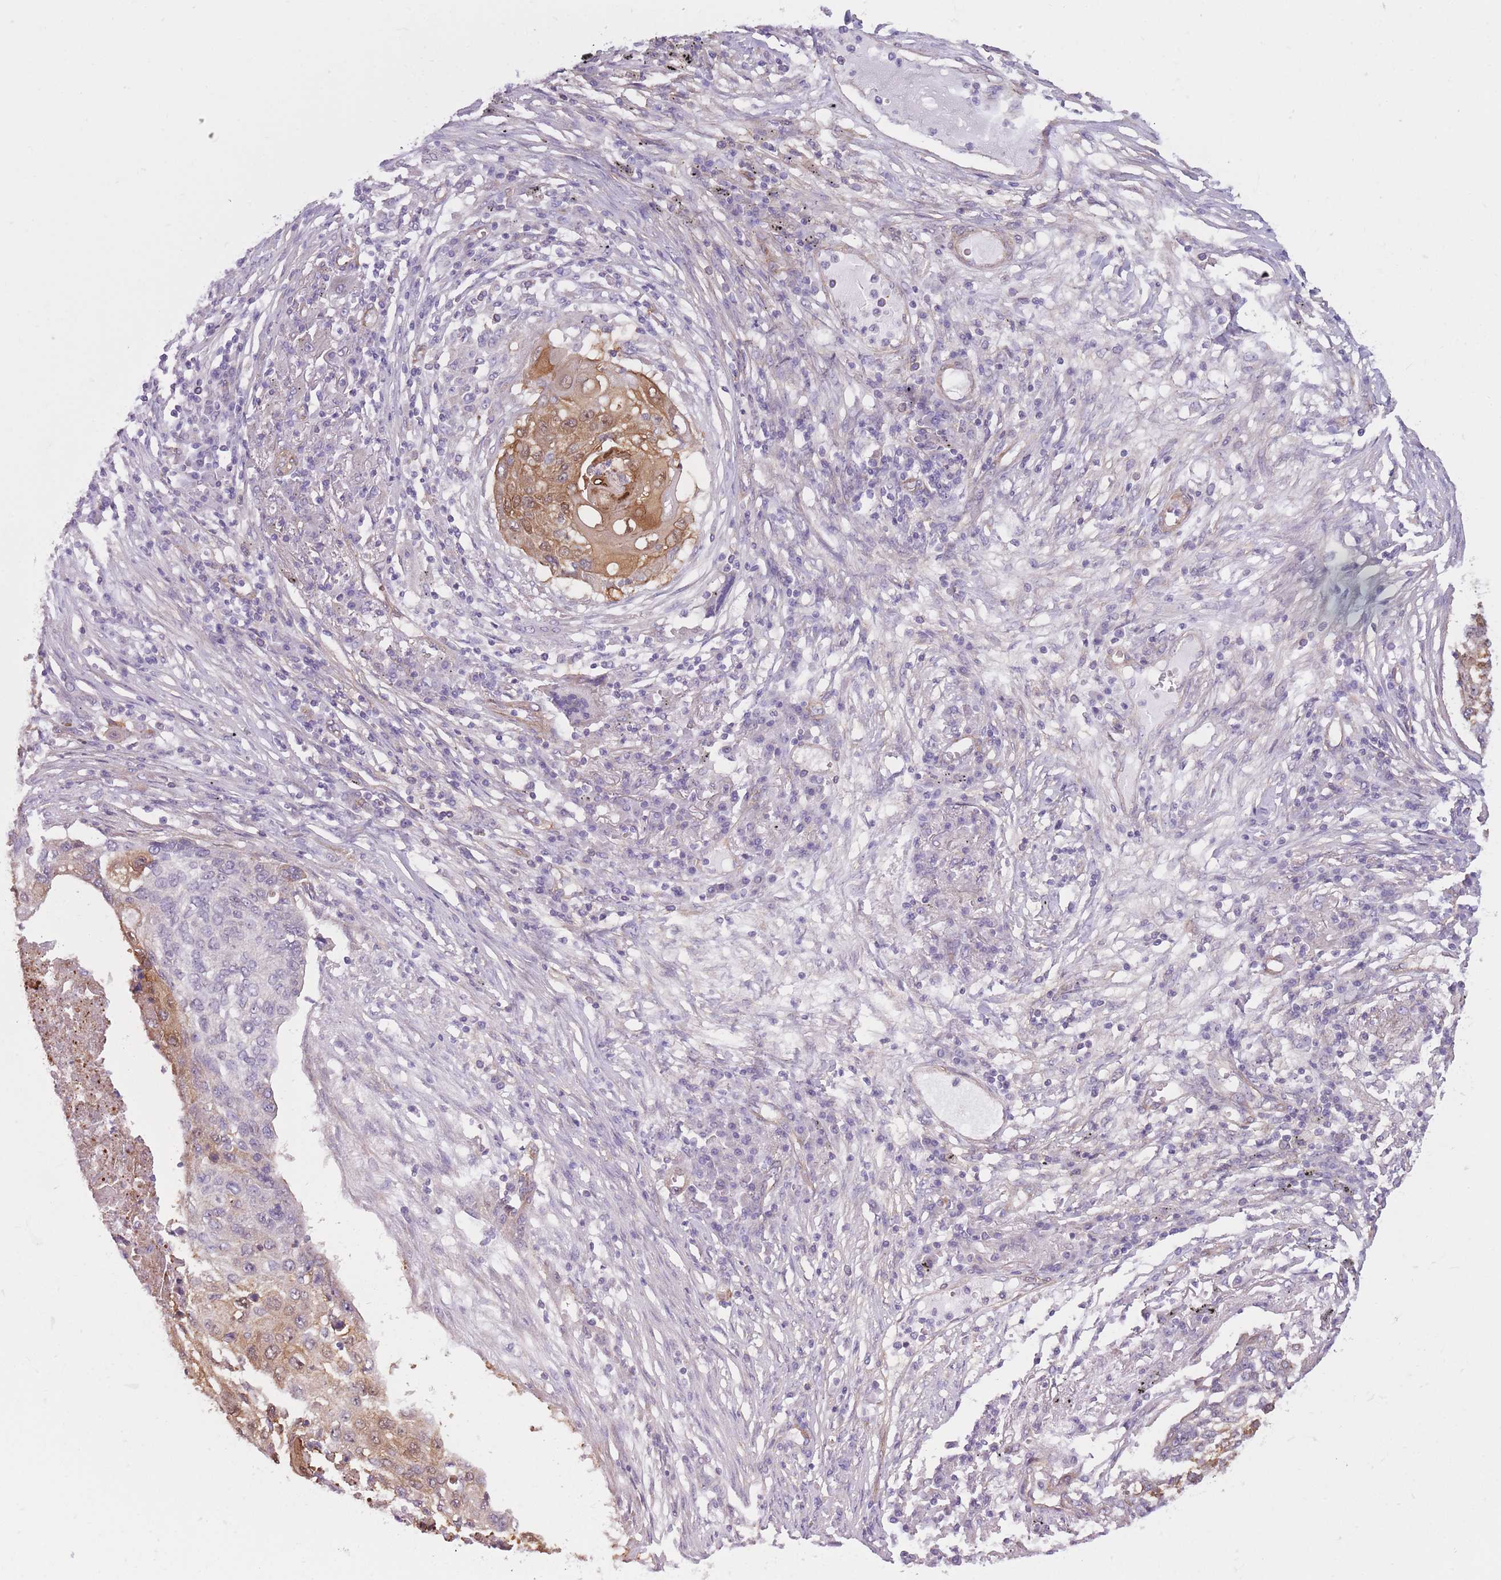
{"staining": {"intensity": "moderate", "quantity": "<25%", "location": "cytoplasmic/membranous"}, "tissue": "lung cancer", "cell_type": "Tumor cells", "image_type": "cancer", "snomed": [{"axis": "morphology", "description": "Squamous cell carcinoma, NOS"}, {"axis": "topography", "description": "Lung"}], "caption": "DAB immunohistochemical staining of squamous cell carcinoma (lung) demonstrates moderate cytoplasmic/membranous protein expression in approximately <25% of tumor cells.", "gene": "SERPINB3", "patient": {"sex": "female", "age": 63}}